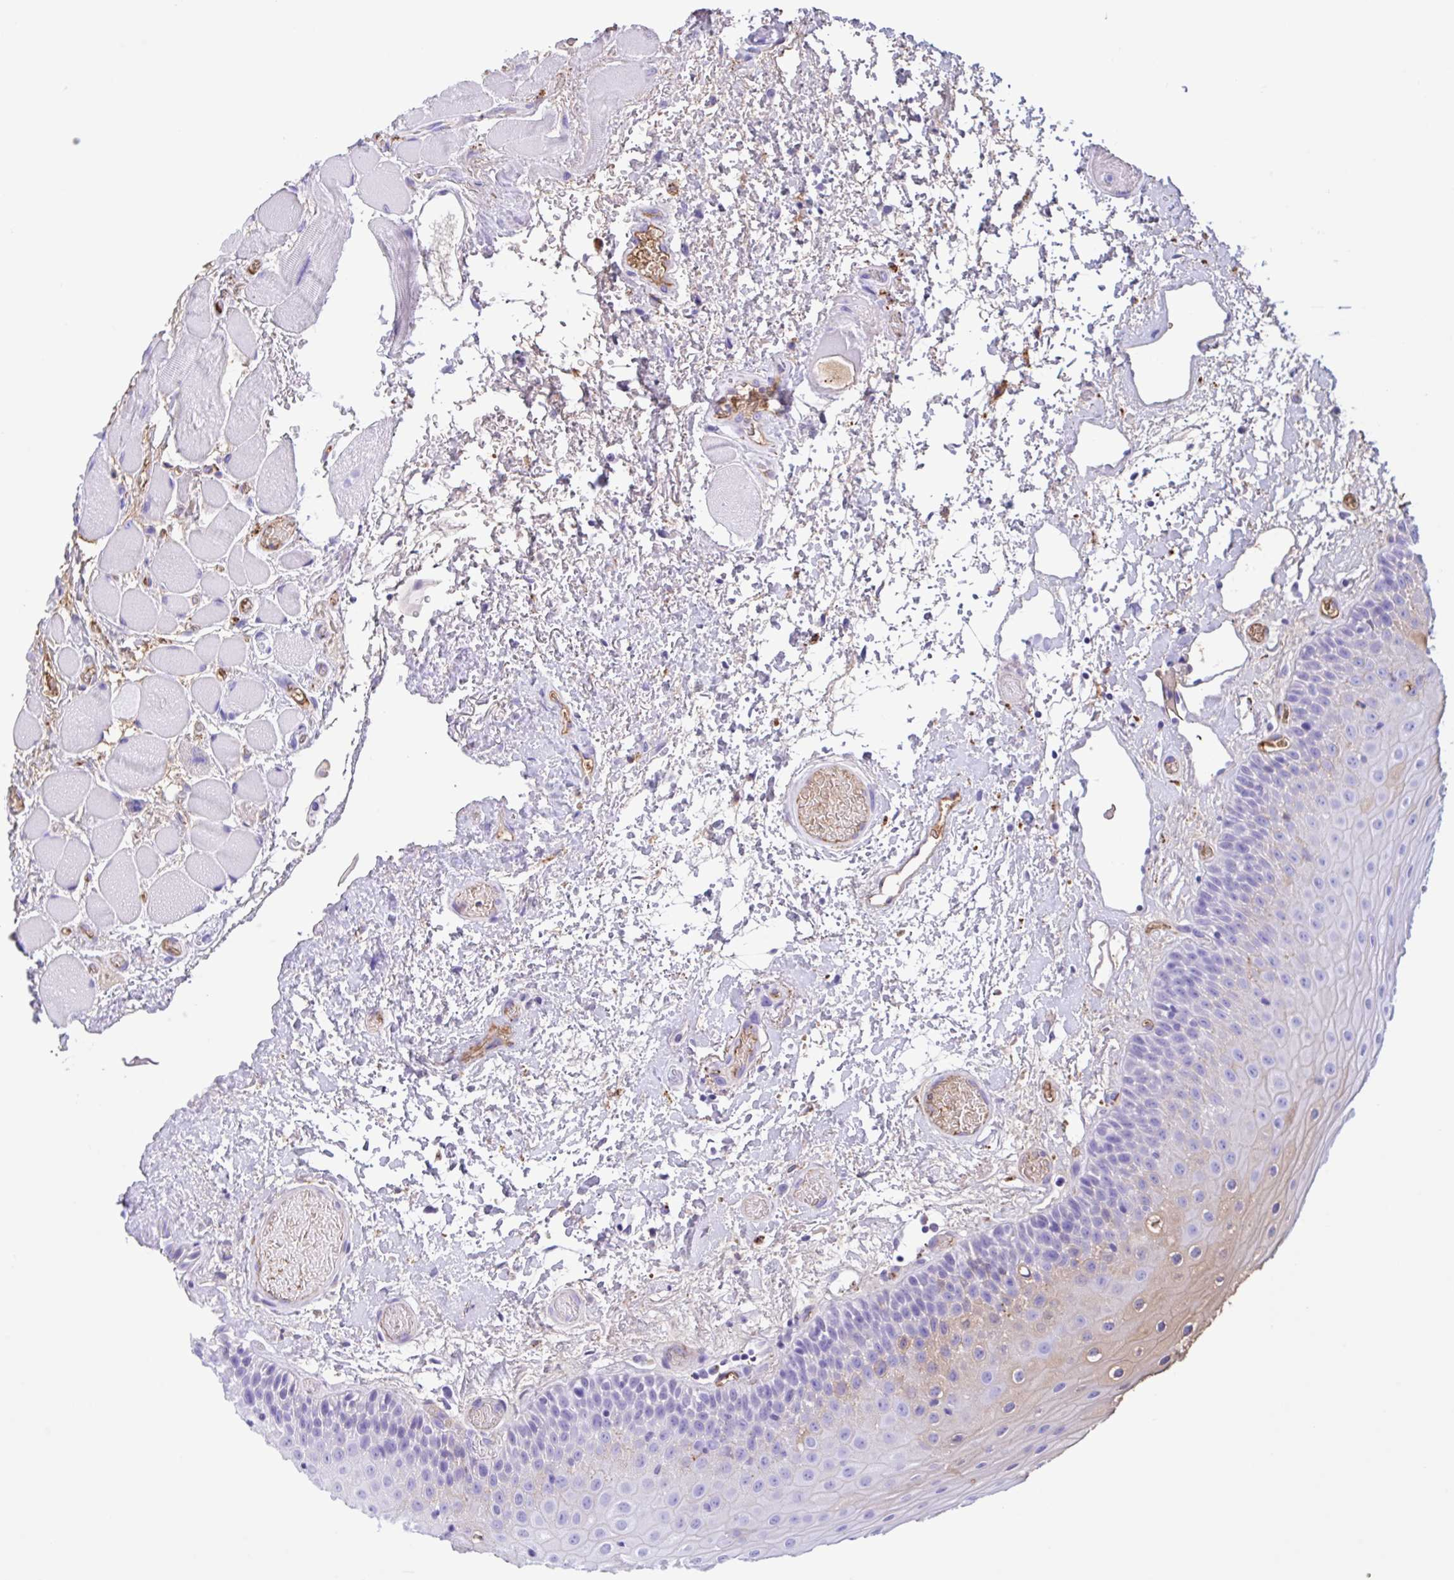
{"staining": {"intensity": "weak", "quantity": "<25%", "location": "cytoplasmic/membranous"}, "tissue": "oral mucosa", "cell_type": "Squamous epithelial cells", "image_type": "normal", "snomed": [{"axis": "morphology", "description": "Normal tissue, NOS"}, {"axis": "topography", "description": "Oral tissue"}], "caption": "Squamous epithelial cells show no significant protein staining in normal oral mucosa.", "gene": "LARGE2", "patient": {"sex": "female", "age": 82}}